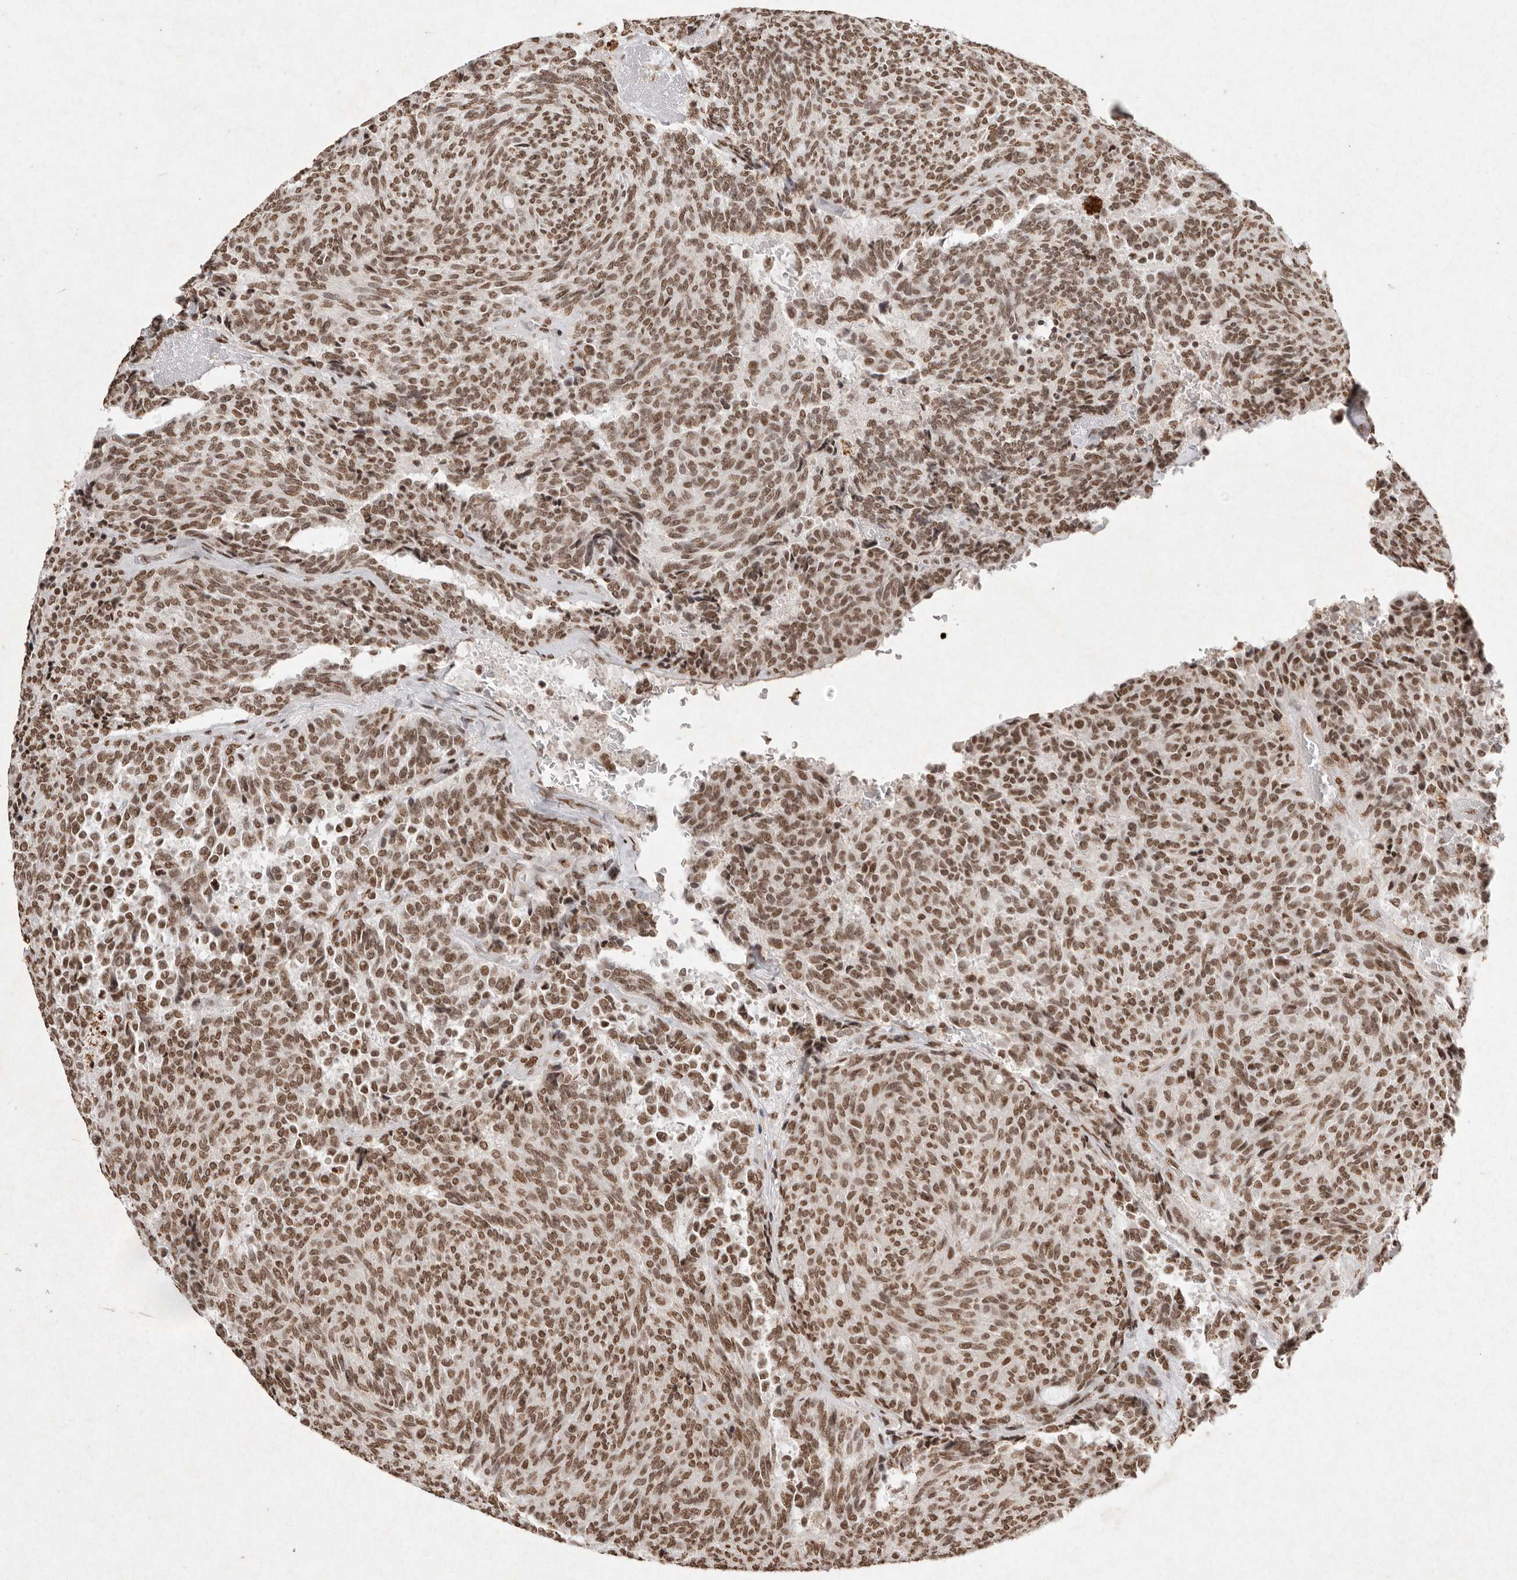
{"staining": {"intensity": "moderate", "quantity": ">75%", "location": "nuclear"}, "tissue": "carcinoid", "cell_type": "Tumor cells", "image_type": "cancer", "snomed": [{"axis": "morphology", "description": "Carcinoid, malignant, NOS"}, {"axis": "topography", "description": "Pancreas"}], "caption": "An immunohistochemistry histopathology image of neoplastic tissue is shown. Protein staining in brown highlights moderate nuclear positivity in malignant carcinoid within tumor cells. The protein is shown in brown color, while the nuclei are stained blue.", "gene": "NKX3-2", "patient": {"sex": "female", "age": 54}}